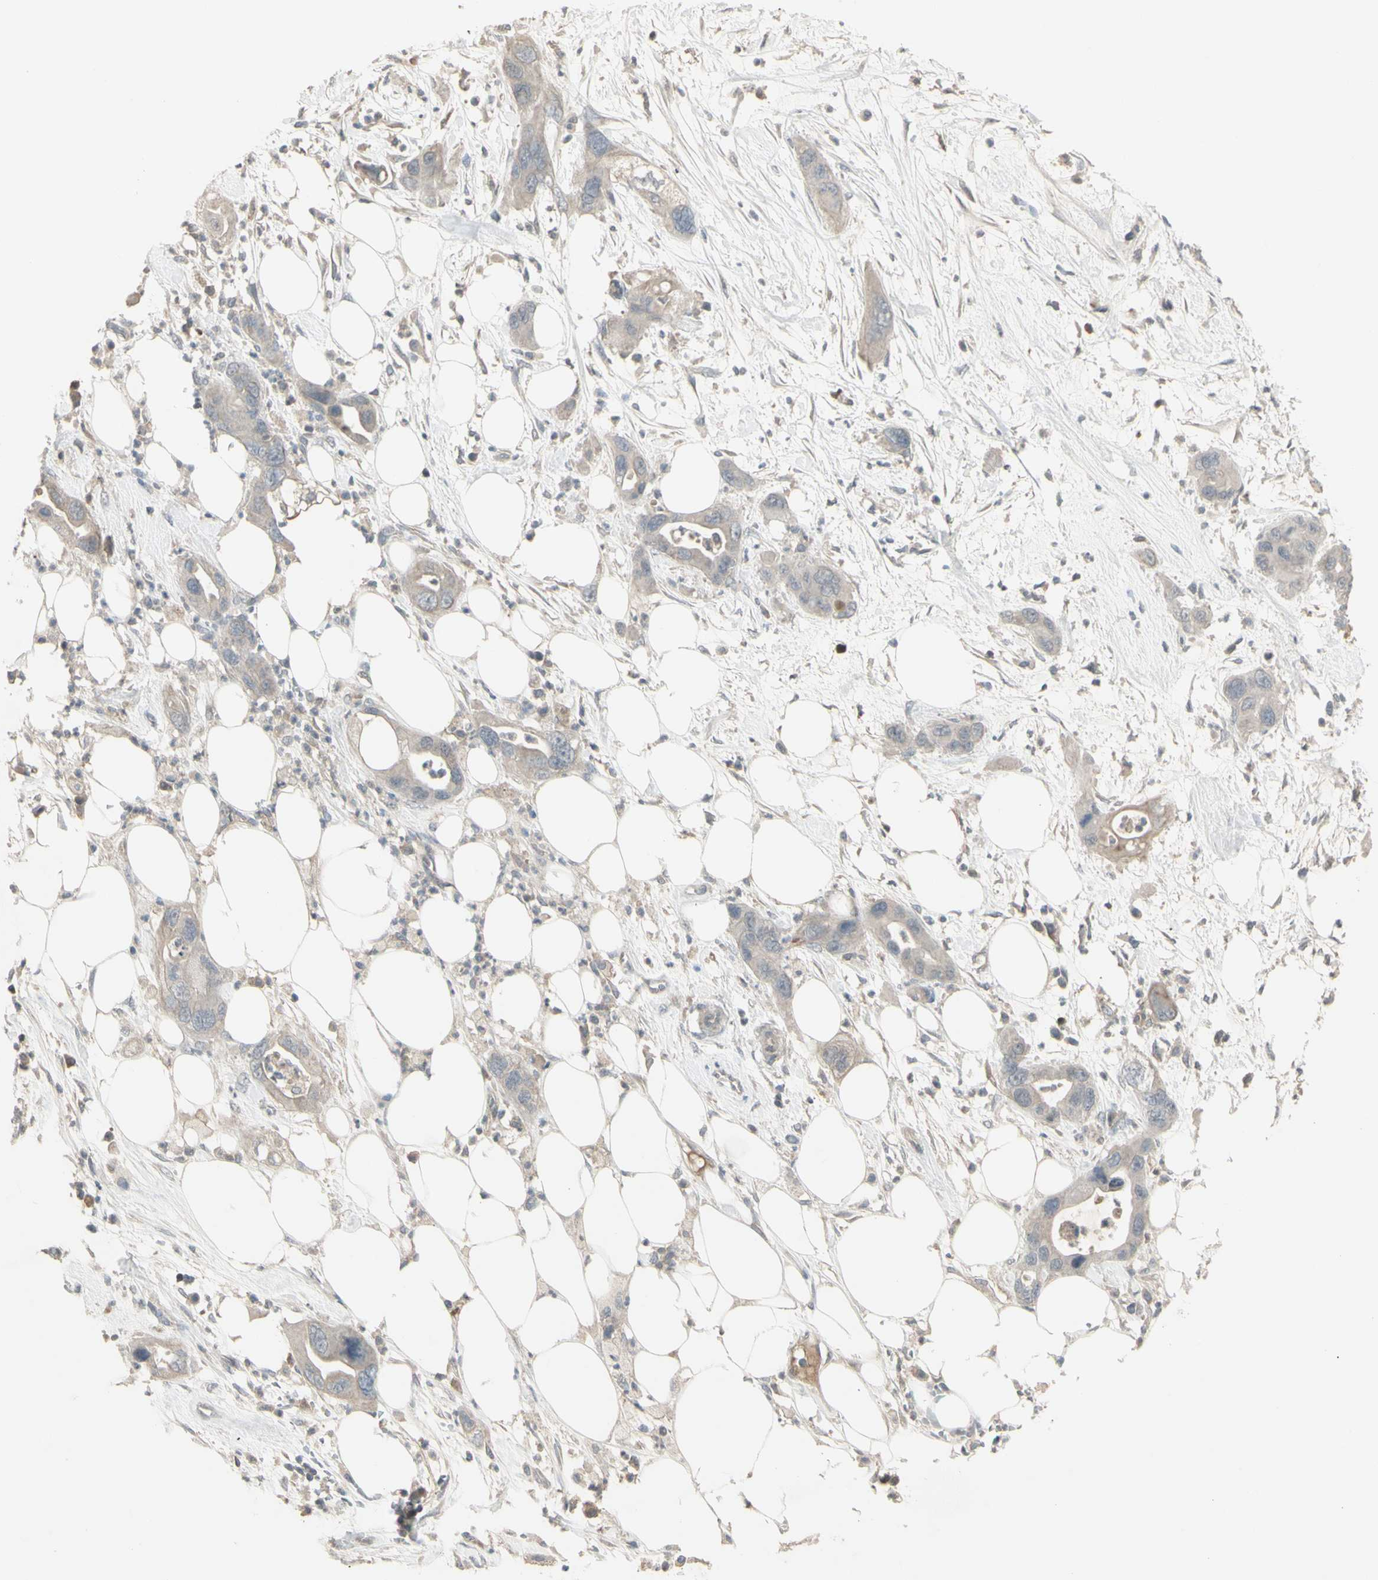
{"staining": {"intensity": "weak", "quantity": ">75%", "location": "cytoplasmic/membranous"}, "tissue": "pancreatic cancer", "cell_type": "Tumor cells", "image_type": "cancer", "snomed": [{"axis": "morphology", "description": "Adenocarcinoma, NOS"}, {"axis": "topography", "description": "Pancreas"}], "caption": "Human pancreatic cancer stained for a protein (brown) shows weak cytoplasmic/membranous positive positivity in approximately >75% of tumor cells.", "gene": "PIAS4", "patient": {"sex": "female", "age": 71}}